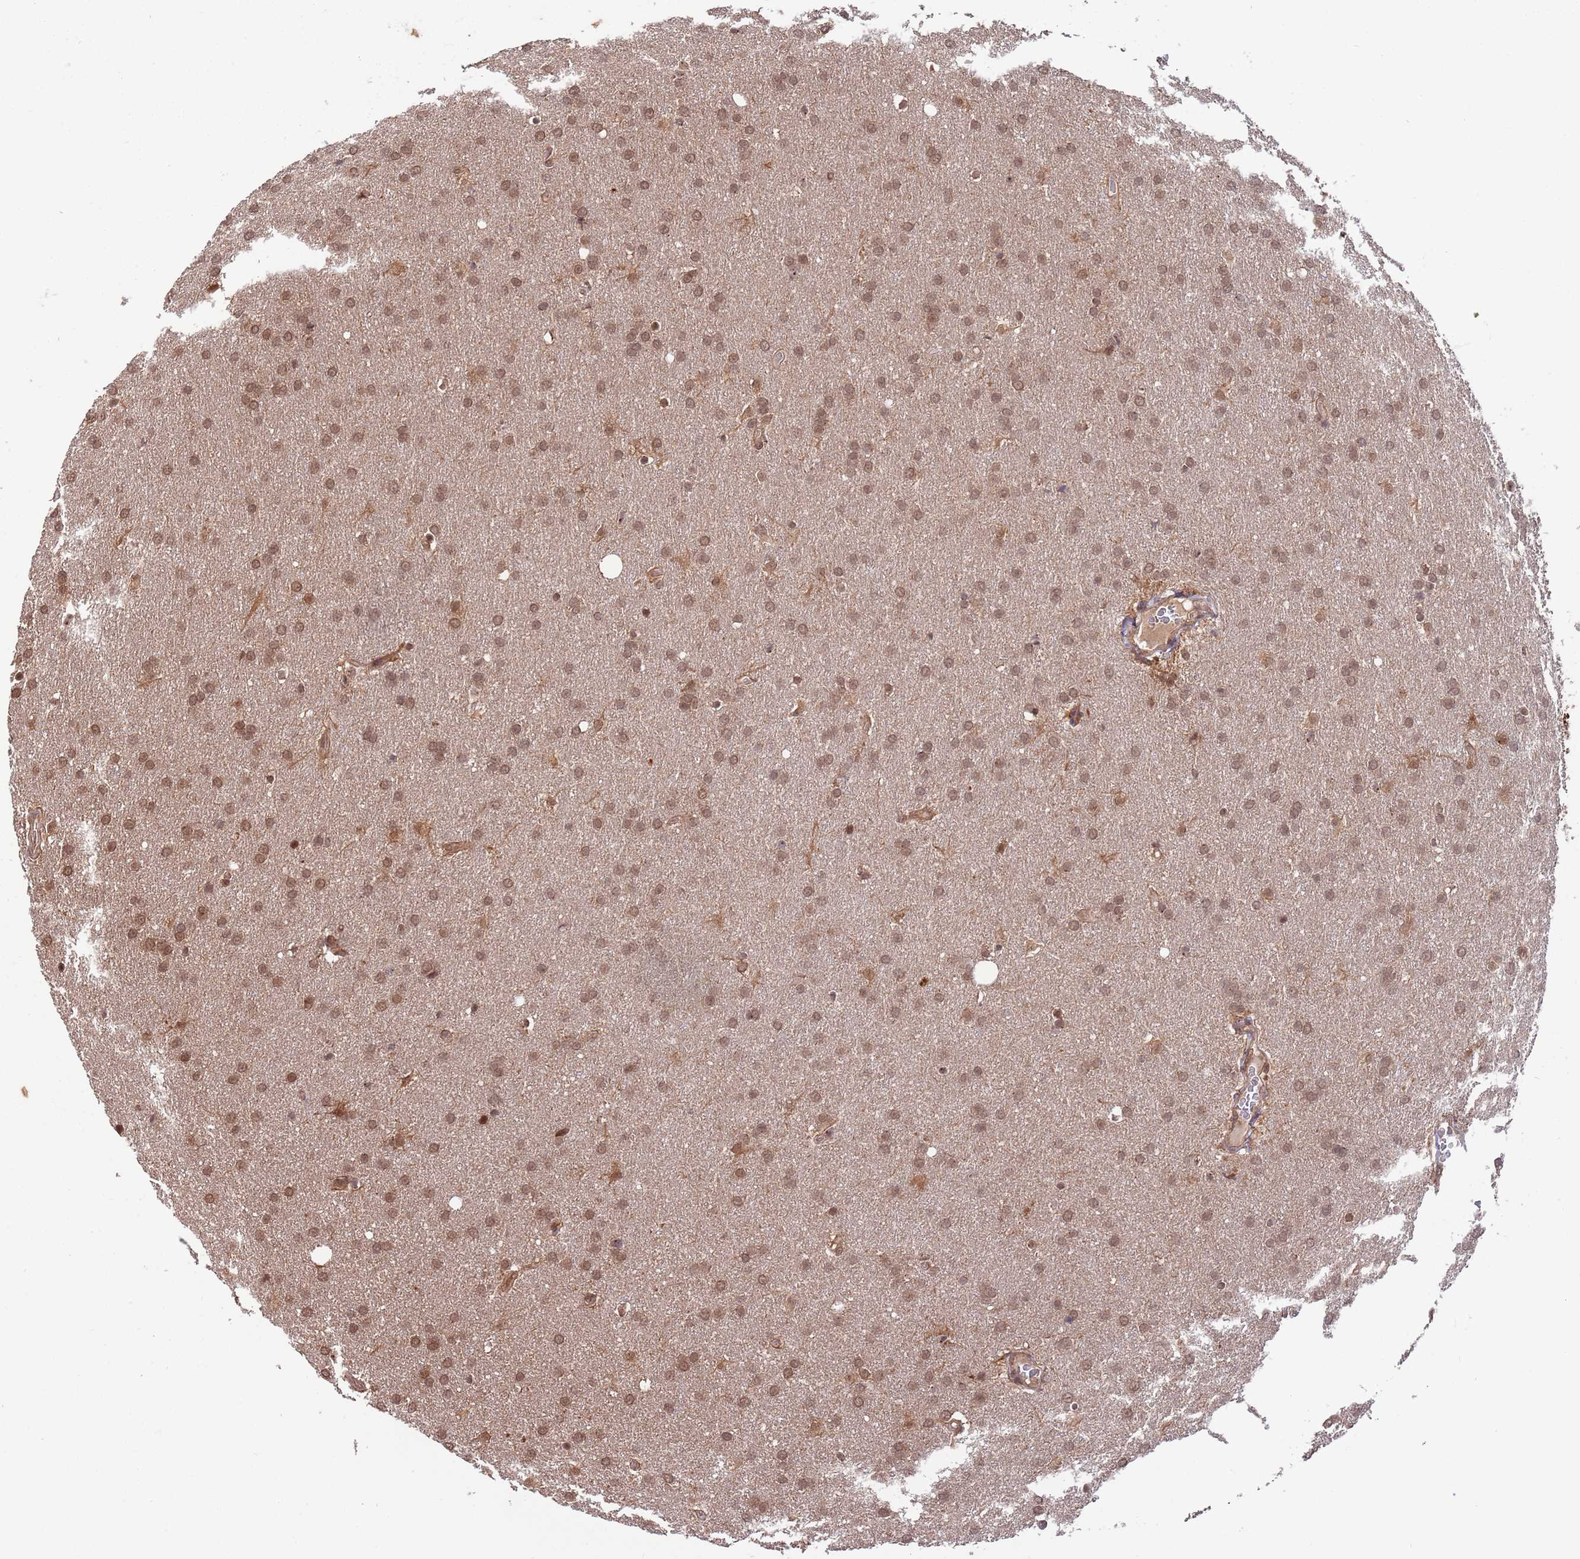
{"staining": {"intensity": "moderate", "quantity": ">75%", "location": "nuclear"}, "tissue": "glioma", "cell_type": "Tumor cells", "image_type": "cancer", "snomed": [{"axis": "morphology", "description": "Glioma, malignant, Low grade"}, {"axis": "topography", "description": "Brain"}], "caption": "Immunohistochemical staining of glioma reveals moderate nuclear protein positivity in approximately >75% of tumor cells. (IHC, brightfield microscopy, high magnification).", "gene": "SALL1", "patient": {"sex": "female", "age": 32}}